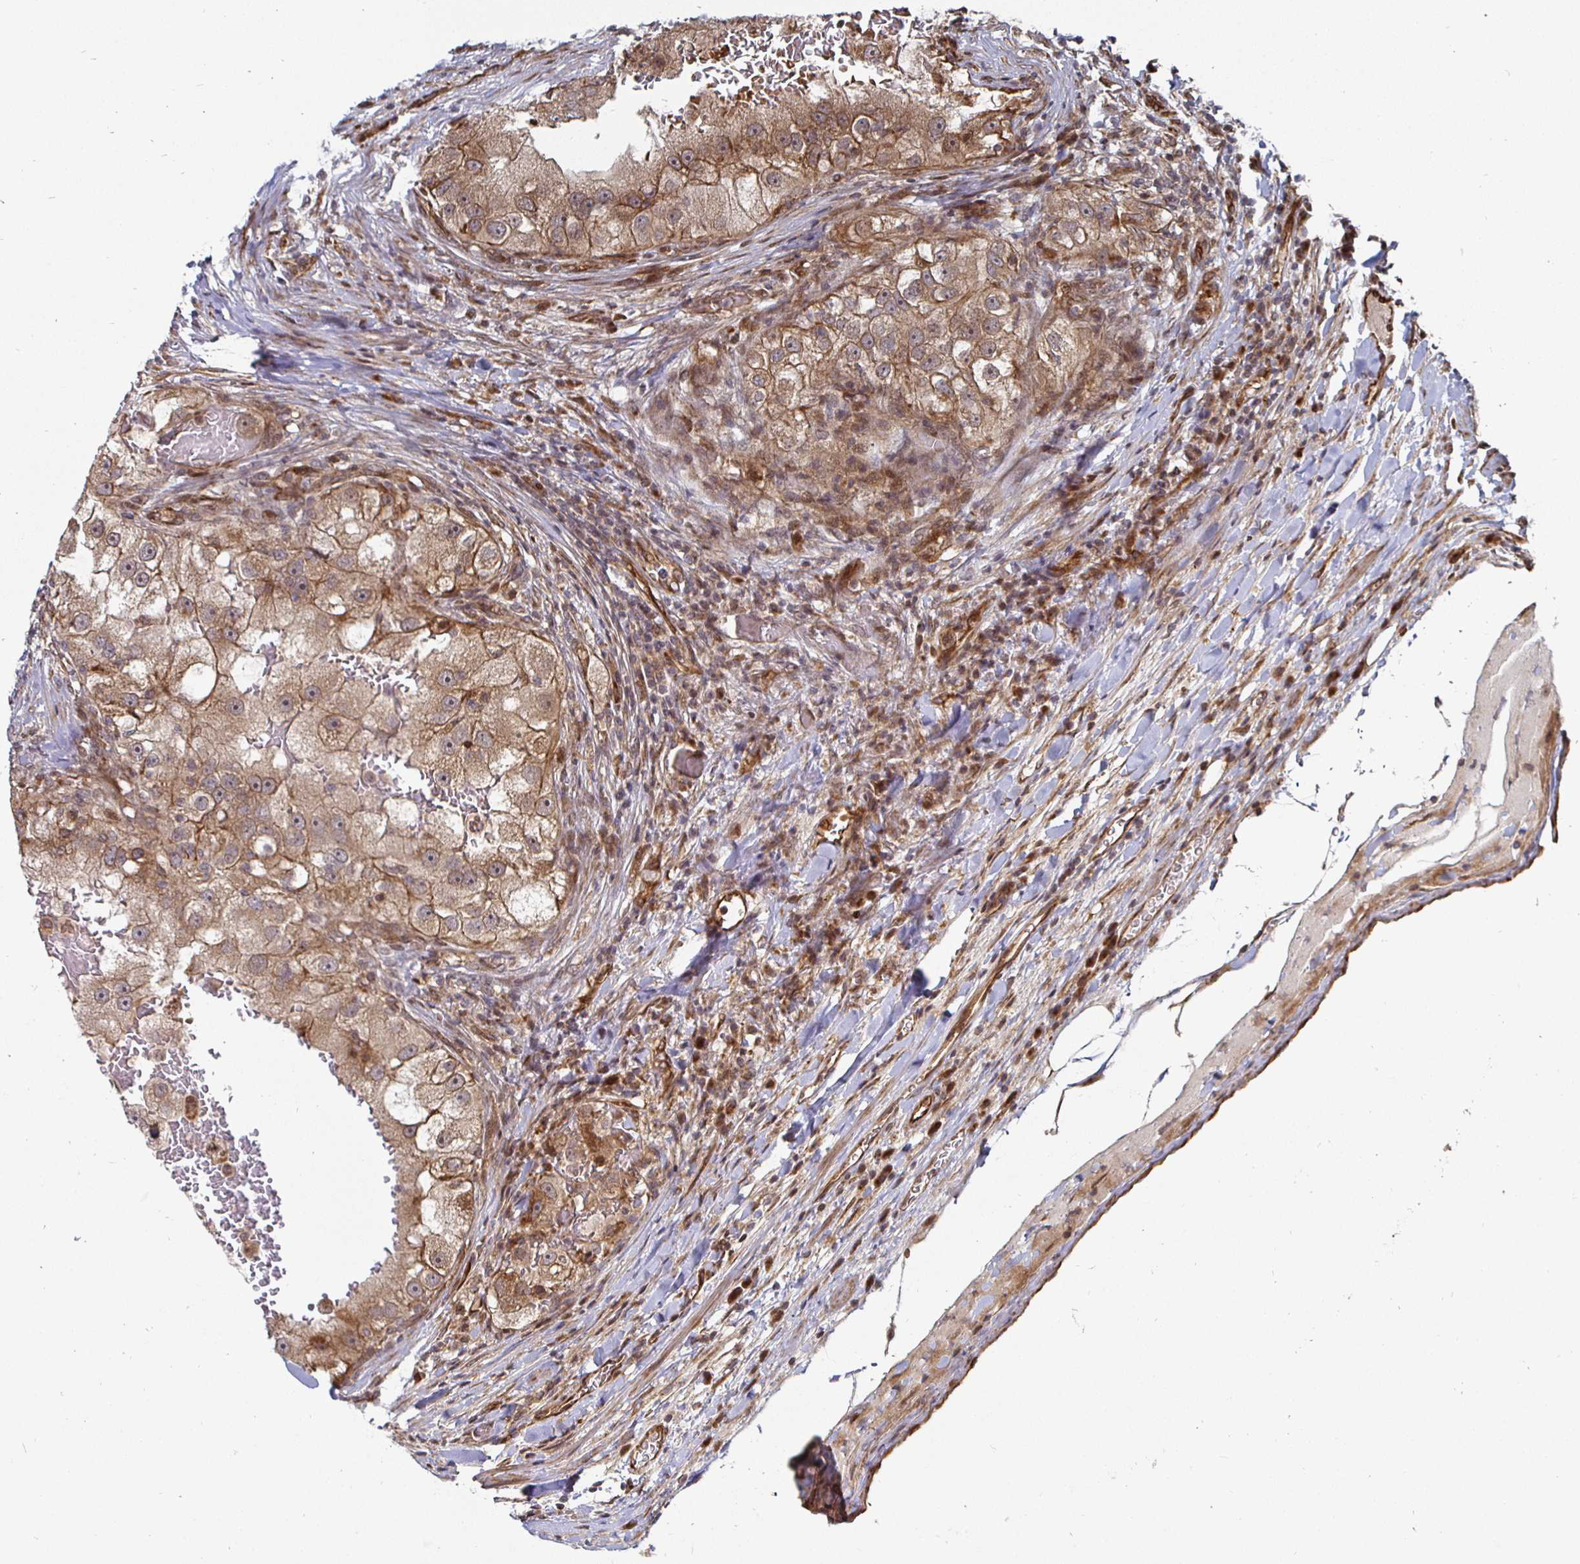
{"staining": {"intensity": "moderate", "quantity": ">75%", "location": "cytoplasmic/membranous"}, "tissue": "renal cancer", "cell_type": "Tumor cells", "image_type": "cancer", "snomed": [{"axis": "morphology", "description": "Adenocarcinoma, NOS"}, {"axis": "topography", "description": "Kidney"}], "caption": "Immunohistochemistry (IHC) (DAB) staining of human renal cancer shows moderate cytoplasmic/membranous protein staining in about >75% of tumor cells. Nuclei are stained in blue.", "gene": "TBKBP1", "patient": {"sex": "male", "age": 63}}